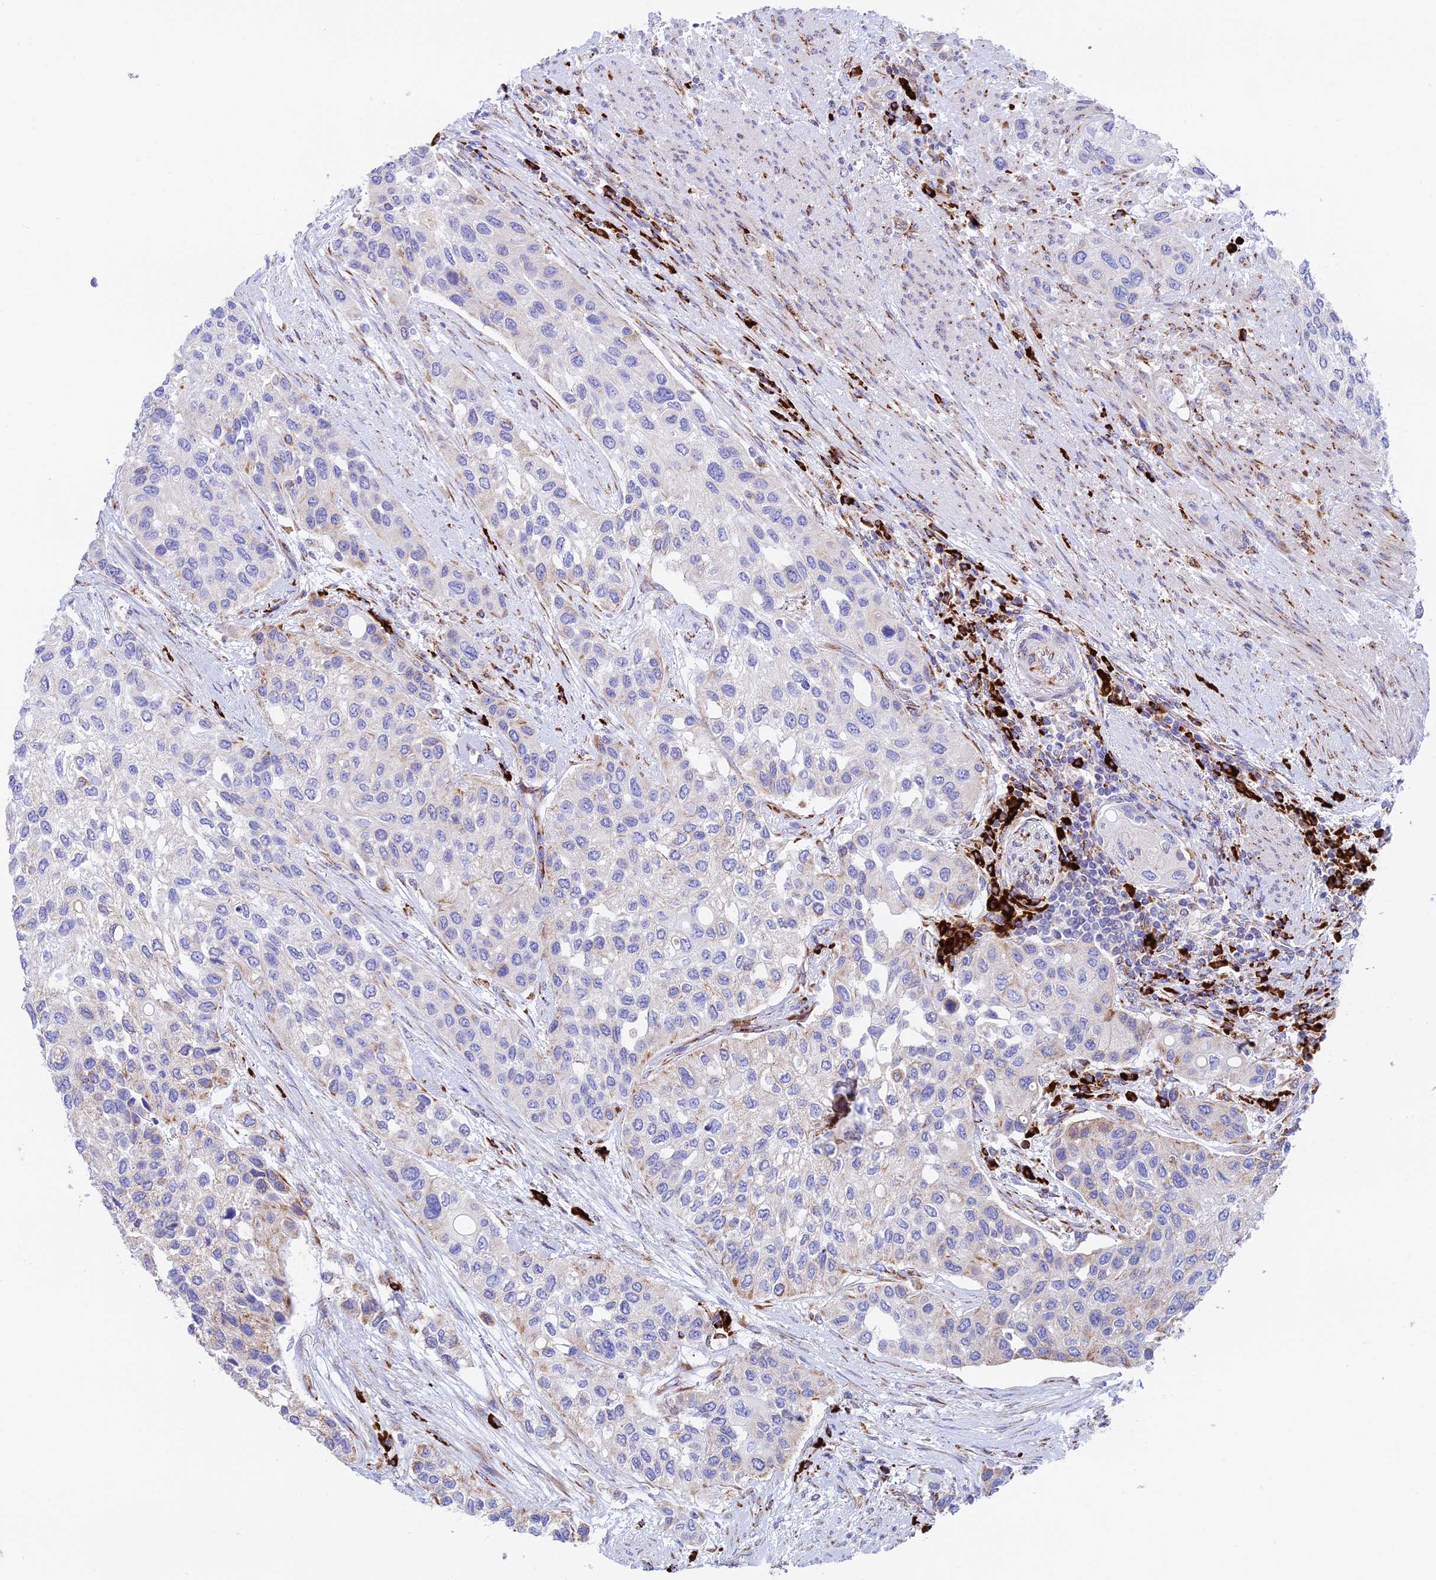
{"staining": {"intensity": "negative", "quantity": "none", "location": "none"}, "tissue": "urothelial cancer", "cell_type": "Tumor cells", "image_type": "cancer", "snomed": [{"axis": "morphology", "description": "Normal tissue, NOS"}, {"axis": "morphology", "description": "Urothelial carcinoma, High grade"}, {"axis": "topography", "description": "Vascular tissue"}, {"axis": "topography", "description": "Urinary bladder"}], "caption": "A photomicrograph of urothelial carcinoma (high-grade) stained for a protein shows no brown staining in tumor cells.", "gene": "TUBGCP6", "patient": {"sex": "female", "age": 56}}